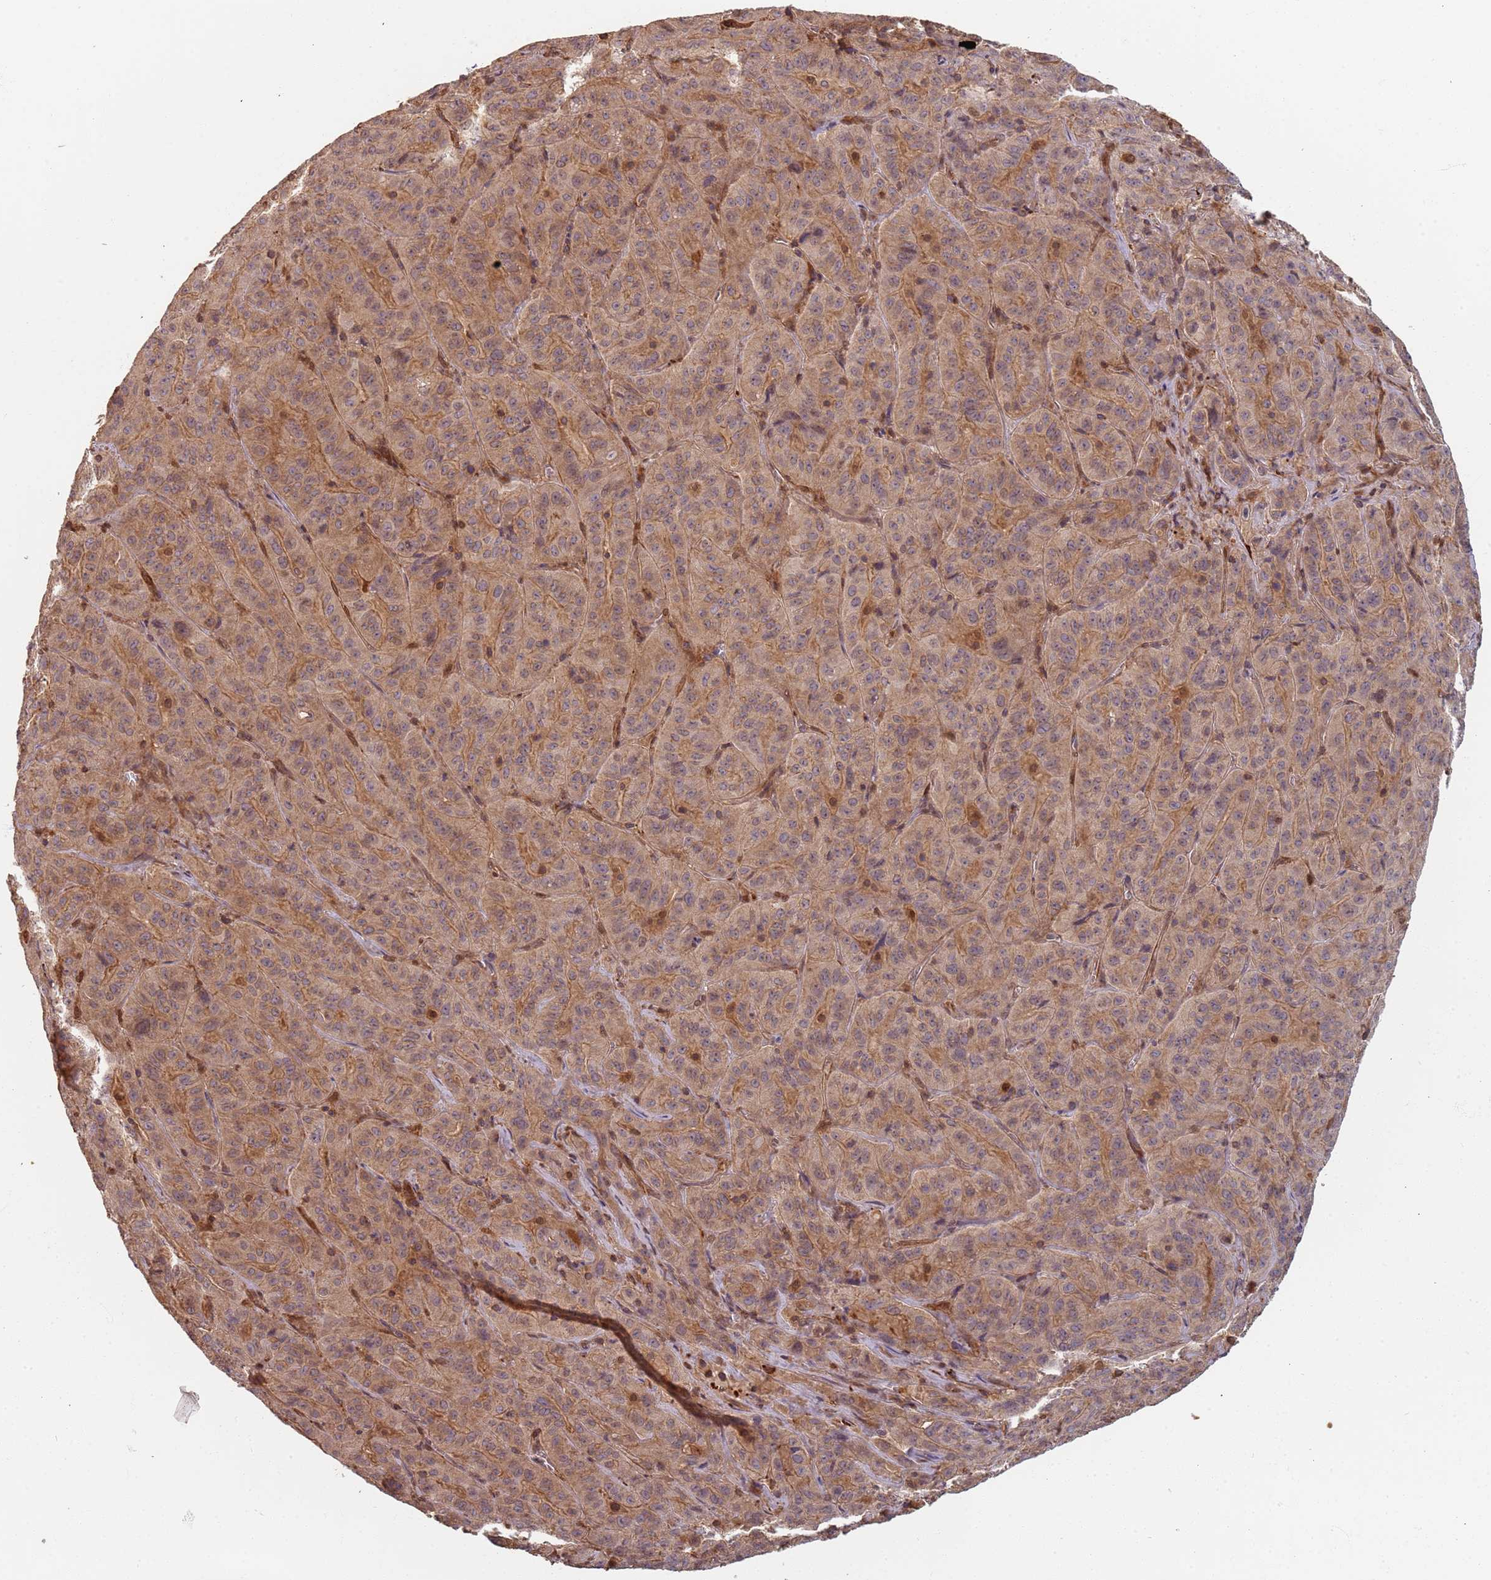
{"staining": {"intensity": "weak", "quantity": ">75%", "location": "cytoplasmic/membranous"}, "tissue": "pancreatic cancer", "cell_type": "Tumor cells", "image_type": "cancer", "snomed": [{"axis": "morphology", "description": "Adenocarcinoma, NOS"}, {"axis": "topography", "description": "Pancreas"}], "caption": "This is an image of IHC staining of pancreatic cancer (adenocarcinoma), which shows weak positivity in the cytoplasmic/membranous of tumor cells.", "gene": "SDCCAG8", "patient": {"sex": "male", "age": 63}}